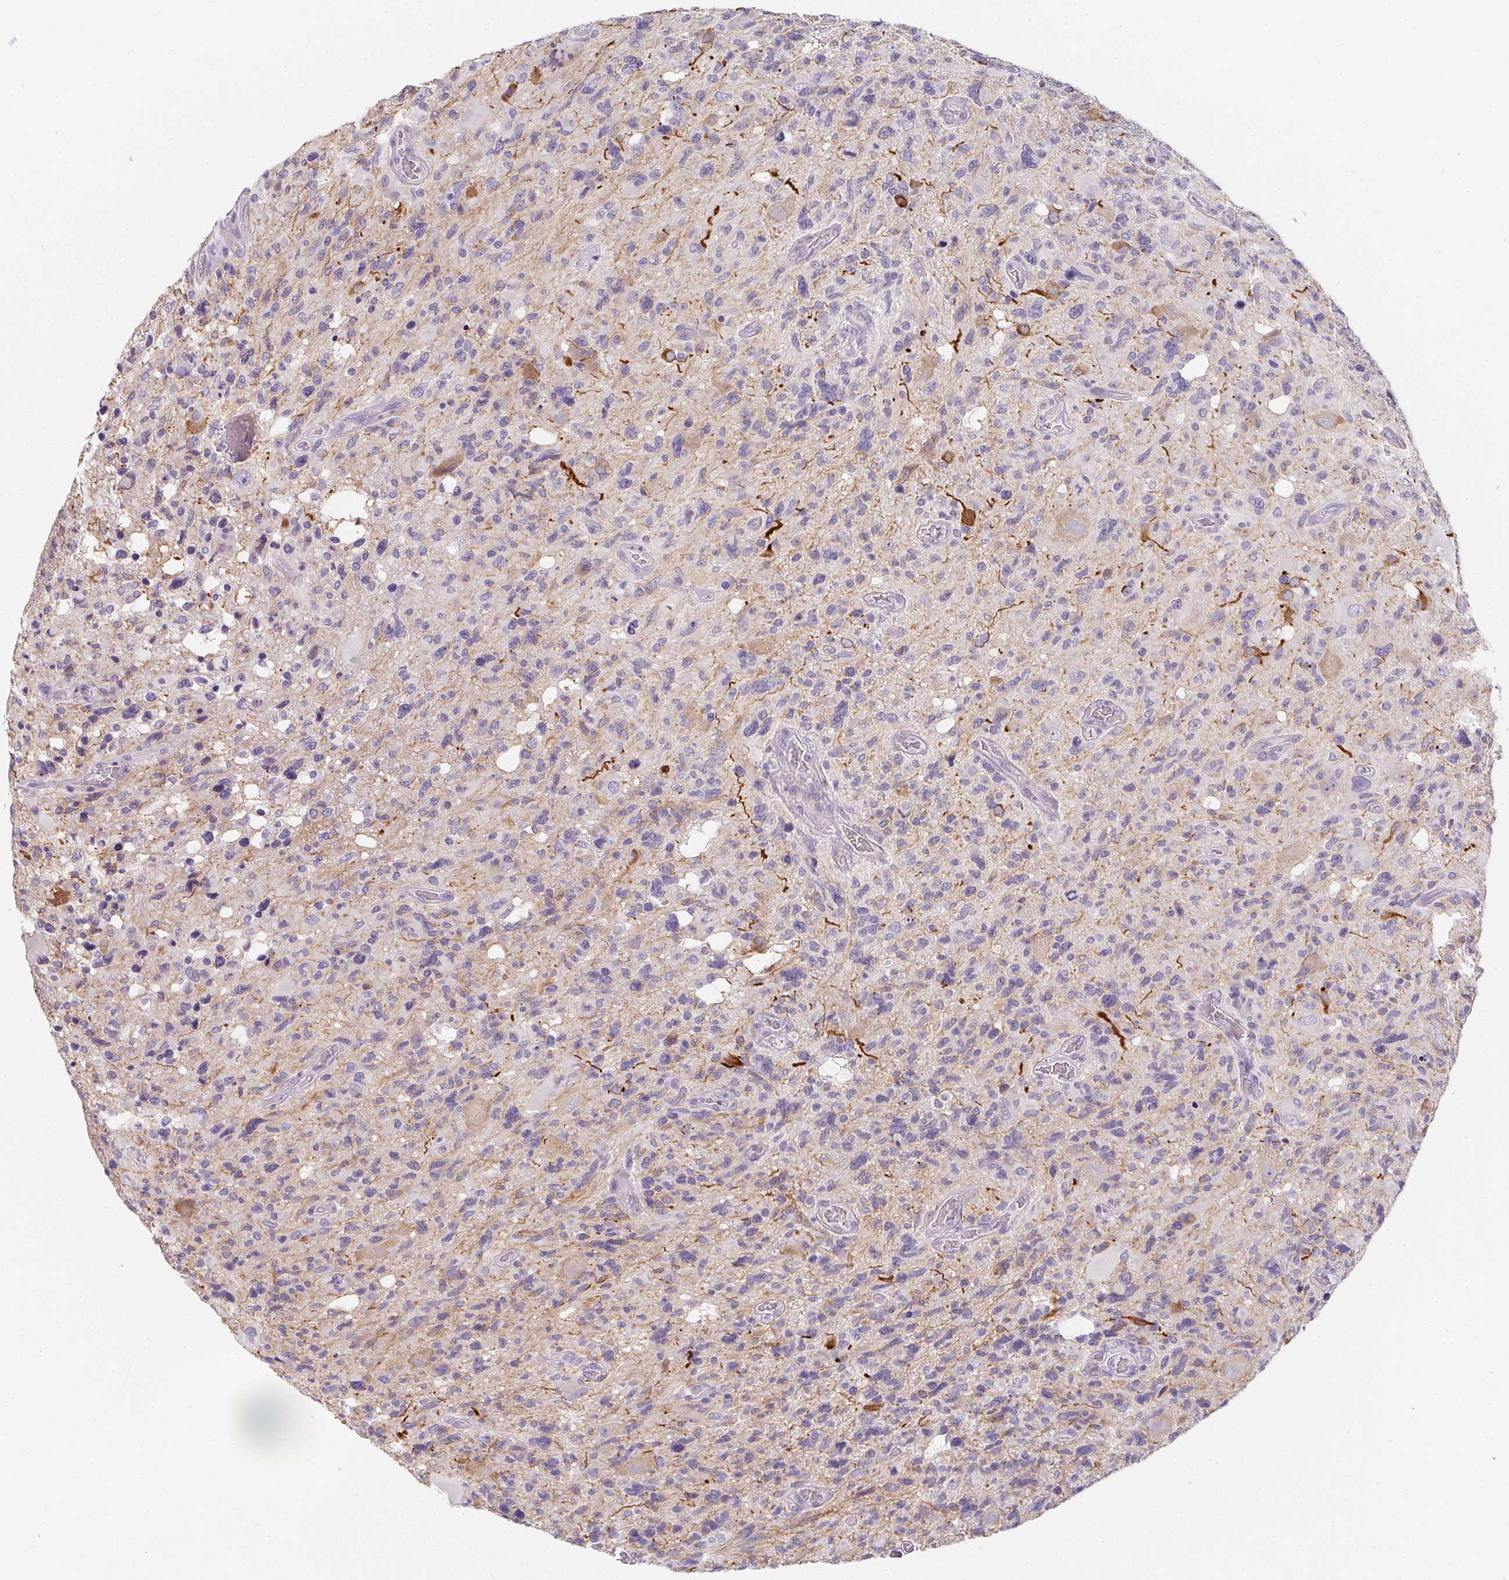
{"staining": {"intensity": "negative", "quantity": "none", "location": "none"}, "tissue": "glioma", "cell_type": "Tumor cells", "image_type": "cancer", "snomed": [{"axis": "morphology", "description": "Glioma, malignant, High grade"}, {"axis": "topography", "description": "Brain"}], "caption": "Immunohistochemistry (IHC) histopathology image of human malignant high-grade glioma stained for a protein (brown), which reveals no staining in tumor cells.", "gene": "MAP1A", "patient": {"sex": "male", "age": 49}}